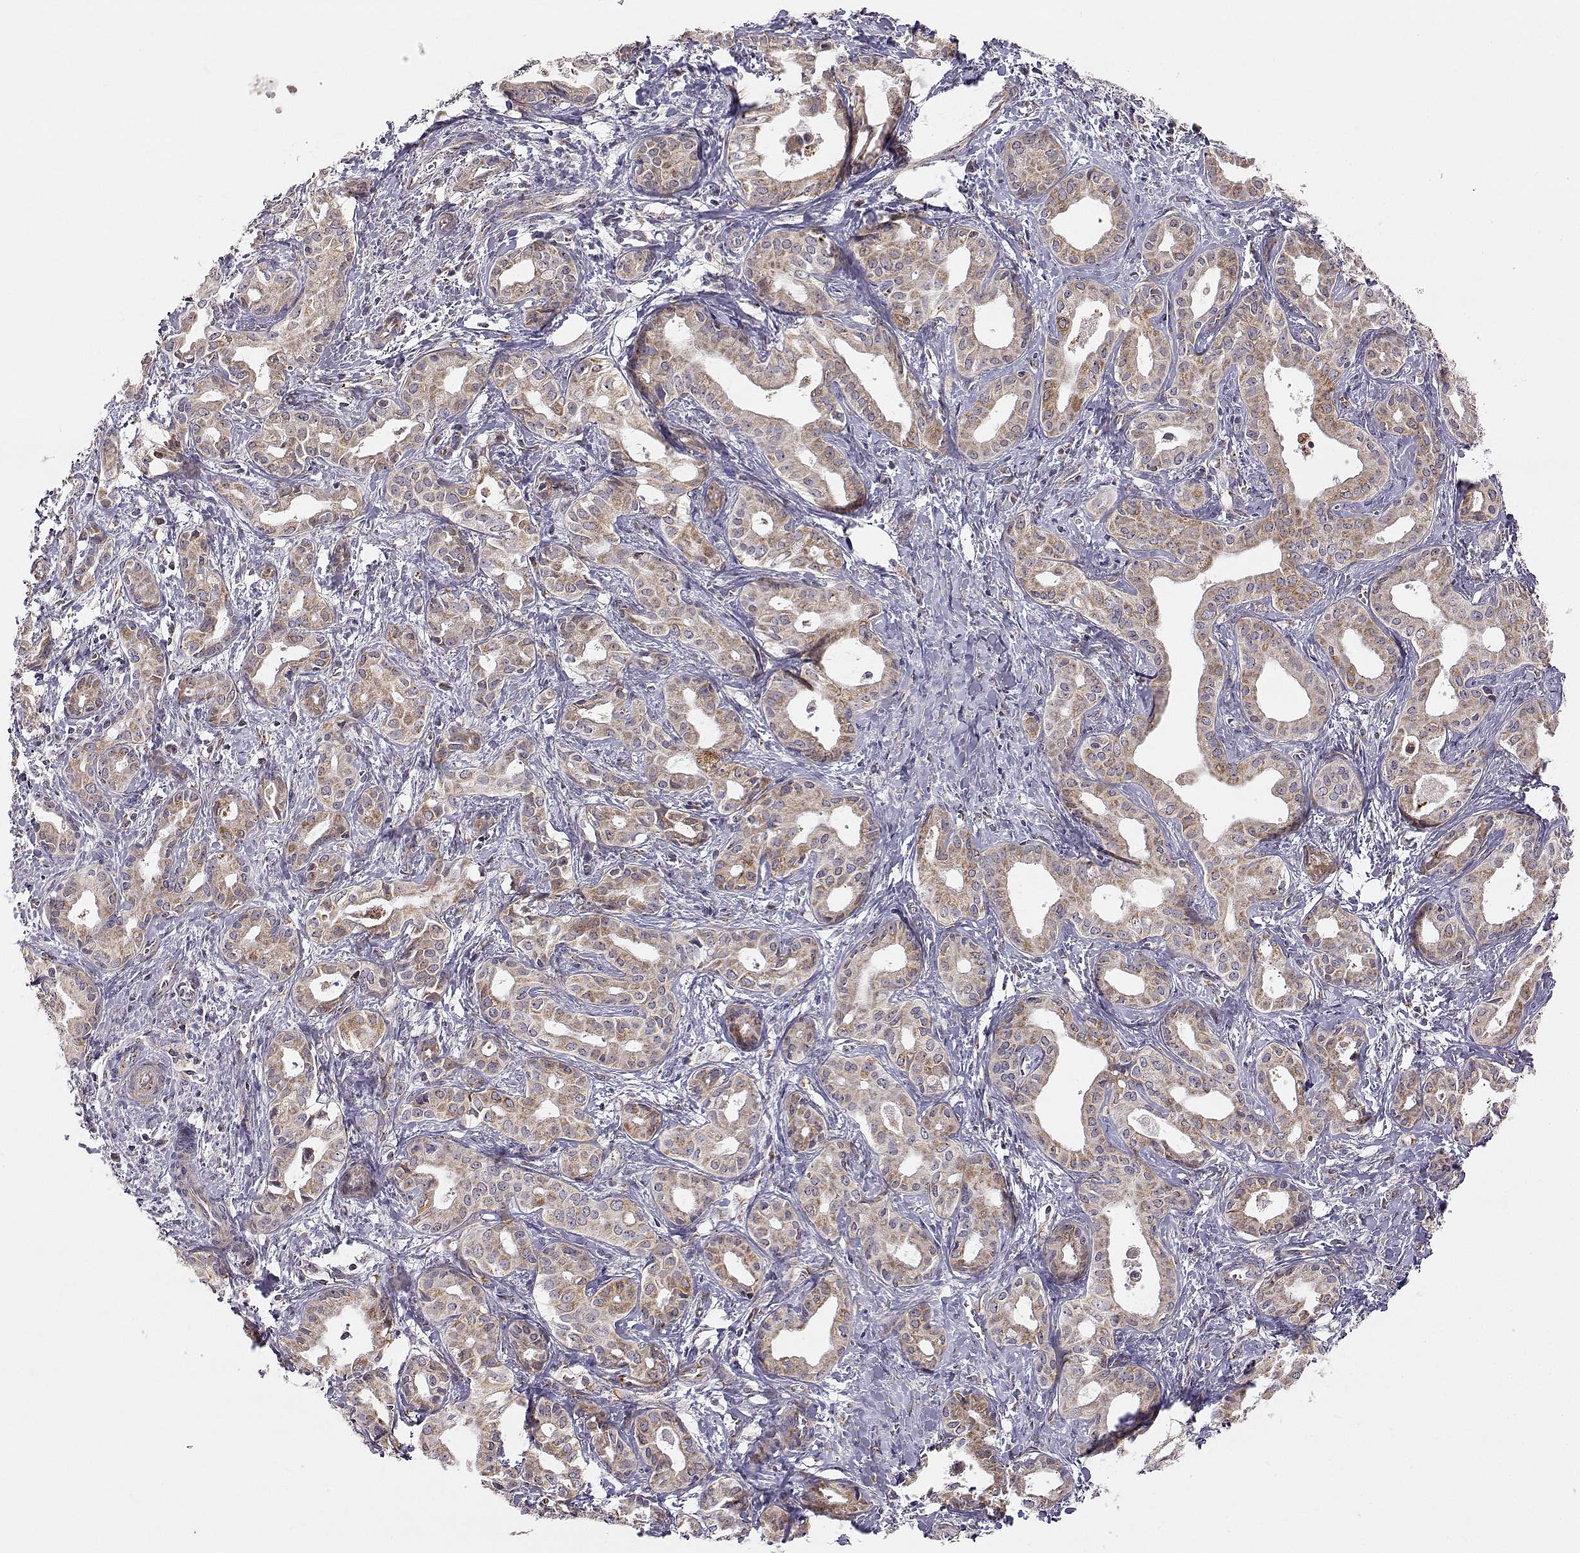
{"staining": {"intensity": "moderate", "quantity": ">75%", "location": "cytoplasmic/membranous"}, "tissue": "liver cancer", "cell_type": "Tumor cells", "image_type": "cancer", "snomed": [{"axis": "morphology", "description": "Cholangiocarcinoma"}, {"axis": "topography", "description": "Liver"}], "caption": "This micrograph reveals liver cancer (cholangiocarcinoma) stained with immunohistochemistry (IHC) to label a protein in brown. The cytoplasmic/membranous of tumor cells show moderate positivity for the protein. Nuclei are counter-stained blue.", "gene": "EXOG", "patient": {"sex": "female", "age": 65}}